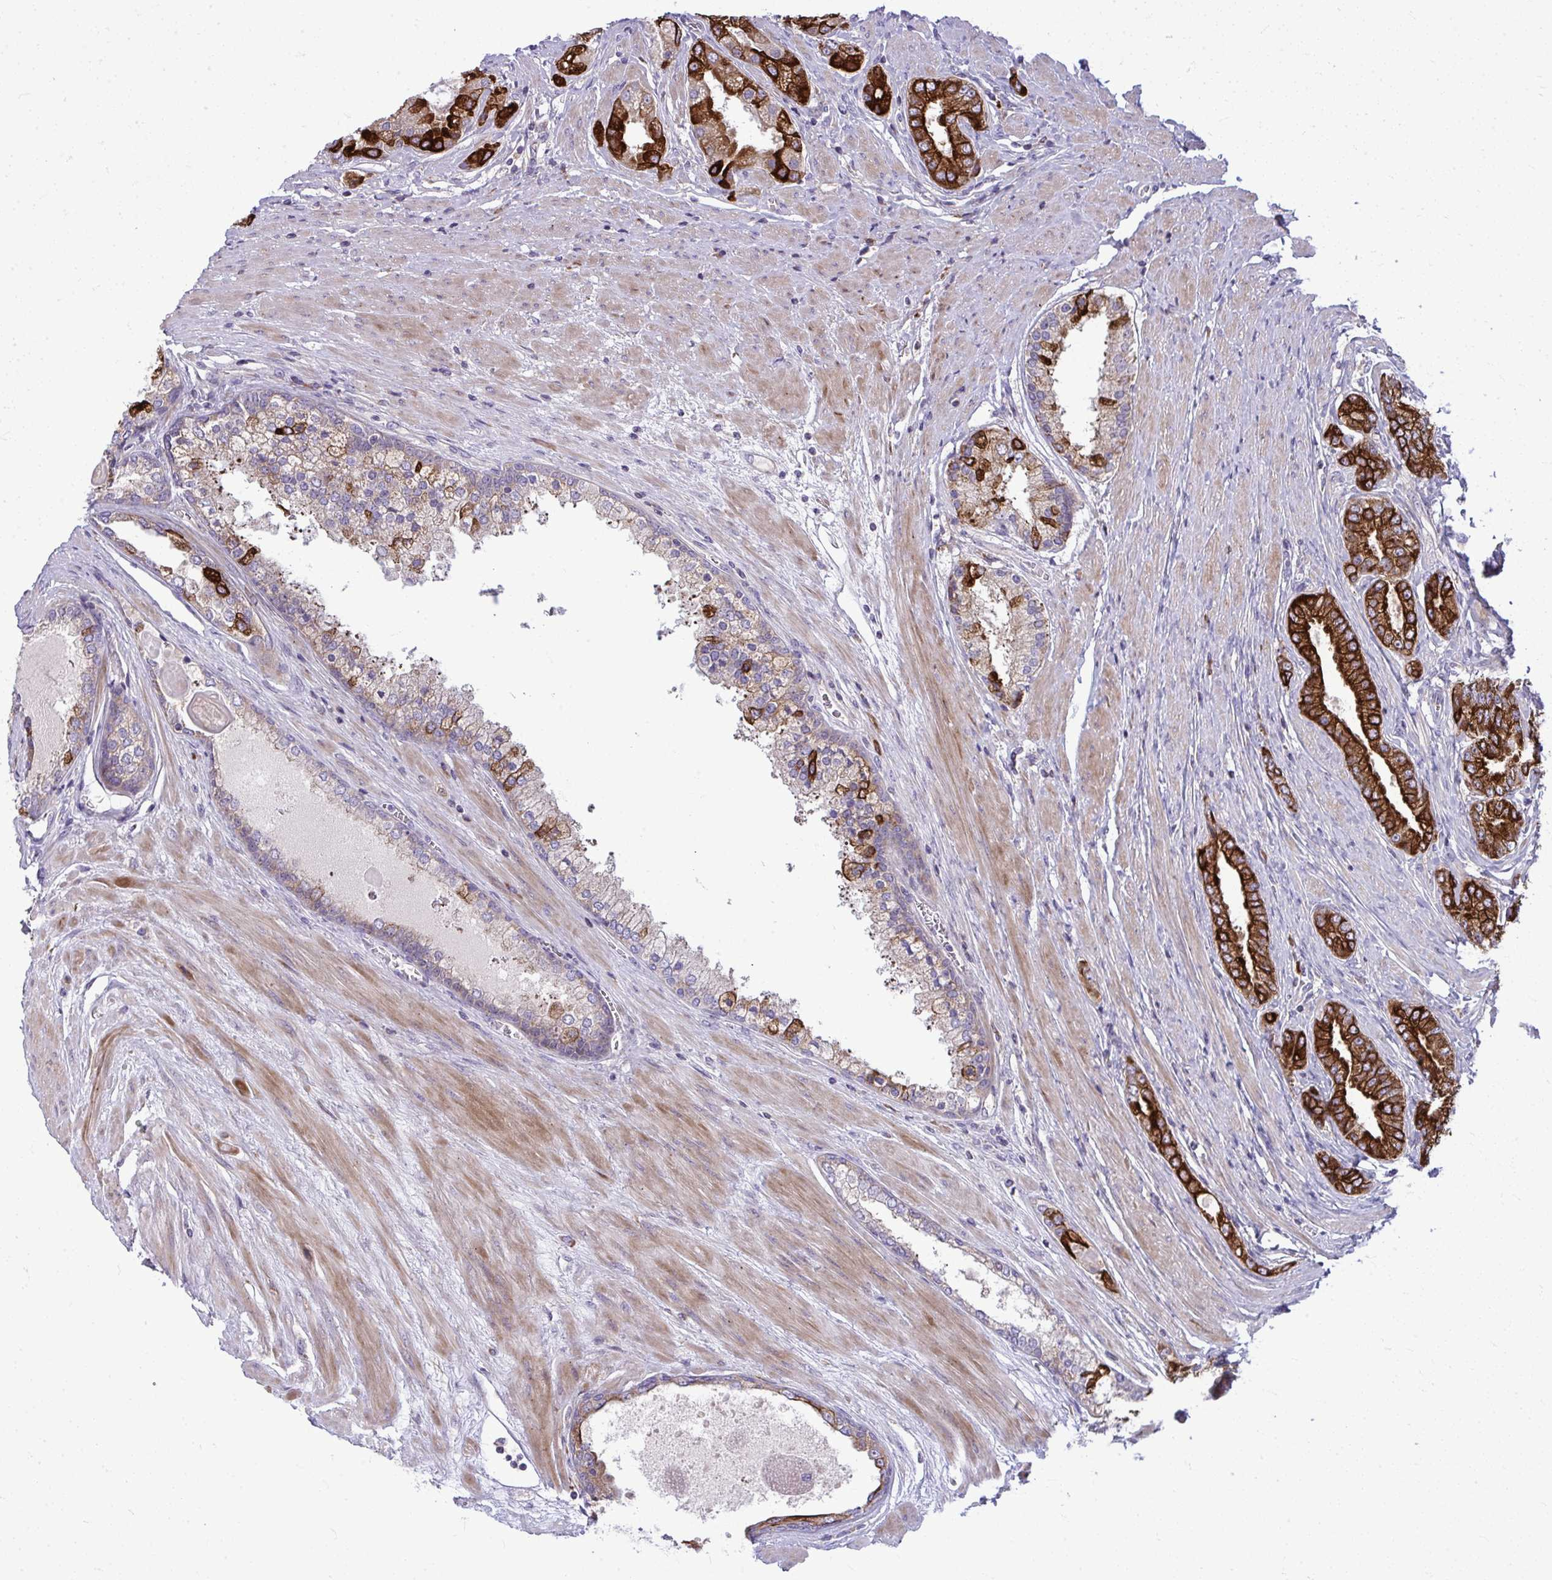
{"staining": {"intensity": "strong", "quantity": "<25%", "location": "cytoplasmic/membranous"}, "tissue": "prostate cancer", "cell_type": "Tumor cells", "image_type": "cancer", "snomed": [{"axis": "morphology", "description": "Adenocarcinoma, High grade"}, {"axis": "topography", "description": "Prostate"}], "caption": "IHC (DAB) staining of human adenocarcinoma (high-grade) (prostate) reveals strong cytoplasmic/membranous protein staining in about <25% of tumor cells.", "gene": "GFPT2", "patient": {"sex": "male", "age": 67}}